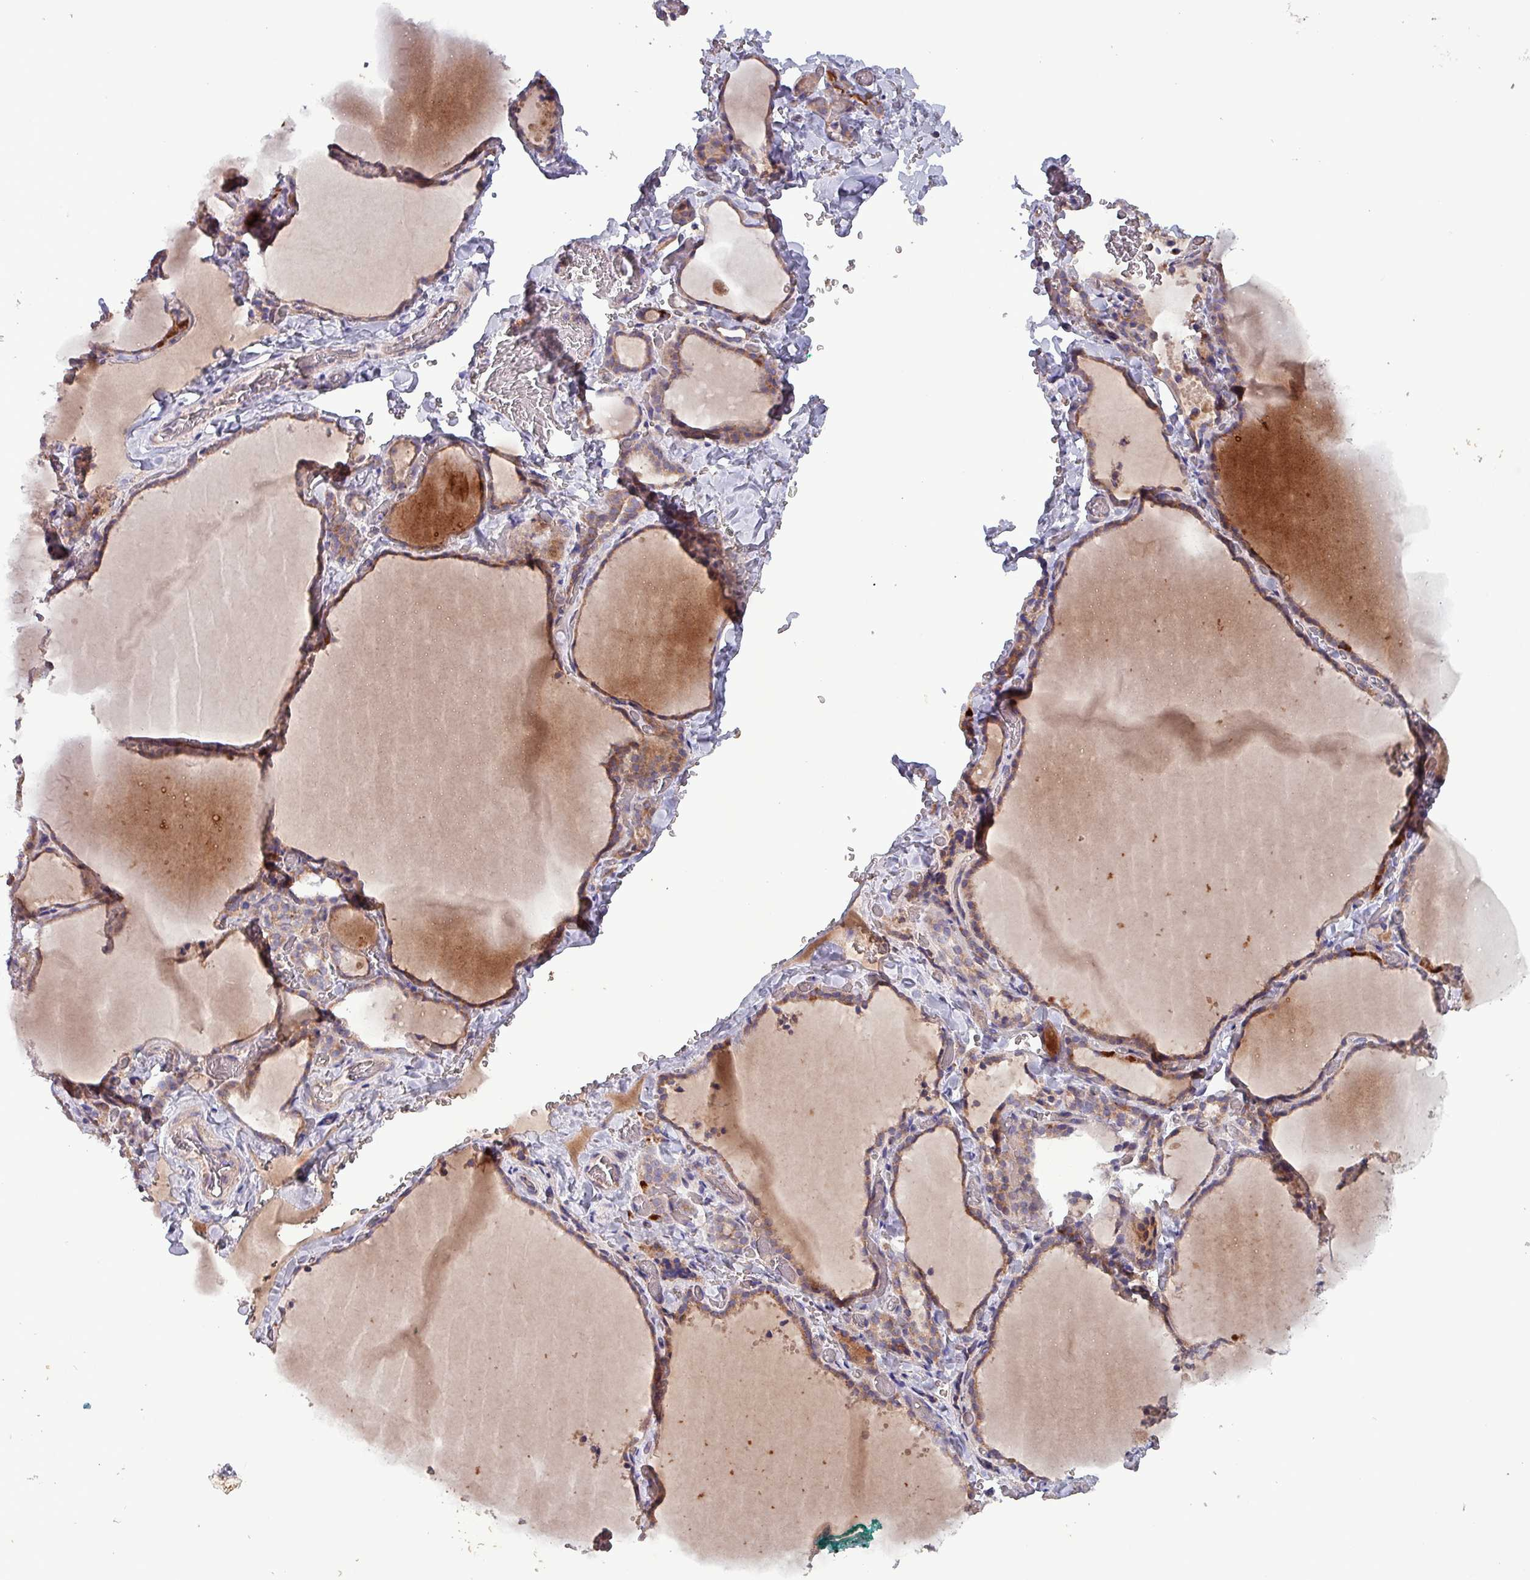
{"staining": {"intensity": "moderate", "quantity": ">75%", "location": "cytoplasmic/membranous"}, "tissue": "thyroid gland", "cell_type": "Glandular cells", "image_type": "normal", "snomed": [{"axis": "morphology", "description": "Normal tissue, NOS"}, {"axis": "topography", "description": "Thyroid gland"}], "caption": "A brown stain shows moderate cytoplasmic/membranous positivity of a protein in glandular cells of benign thyroid gland. (Brightfield microscopy of DAB IHC at high magnification).", "gene": "ZNF322", "patient": {"sex": "female", "age": 22}}